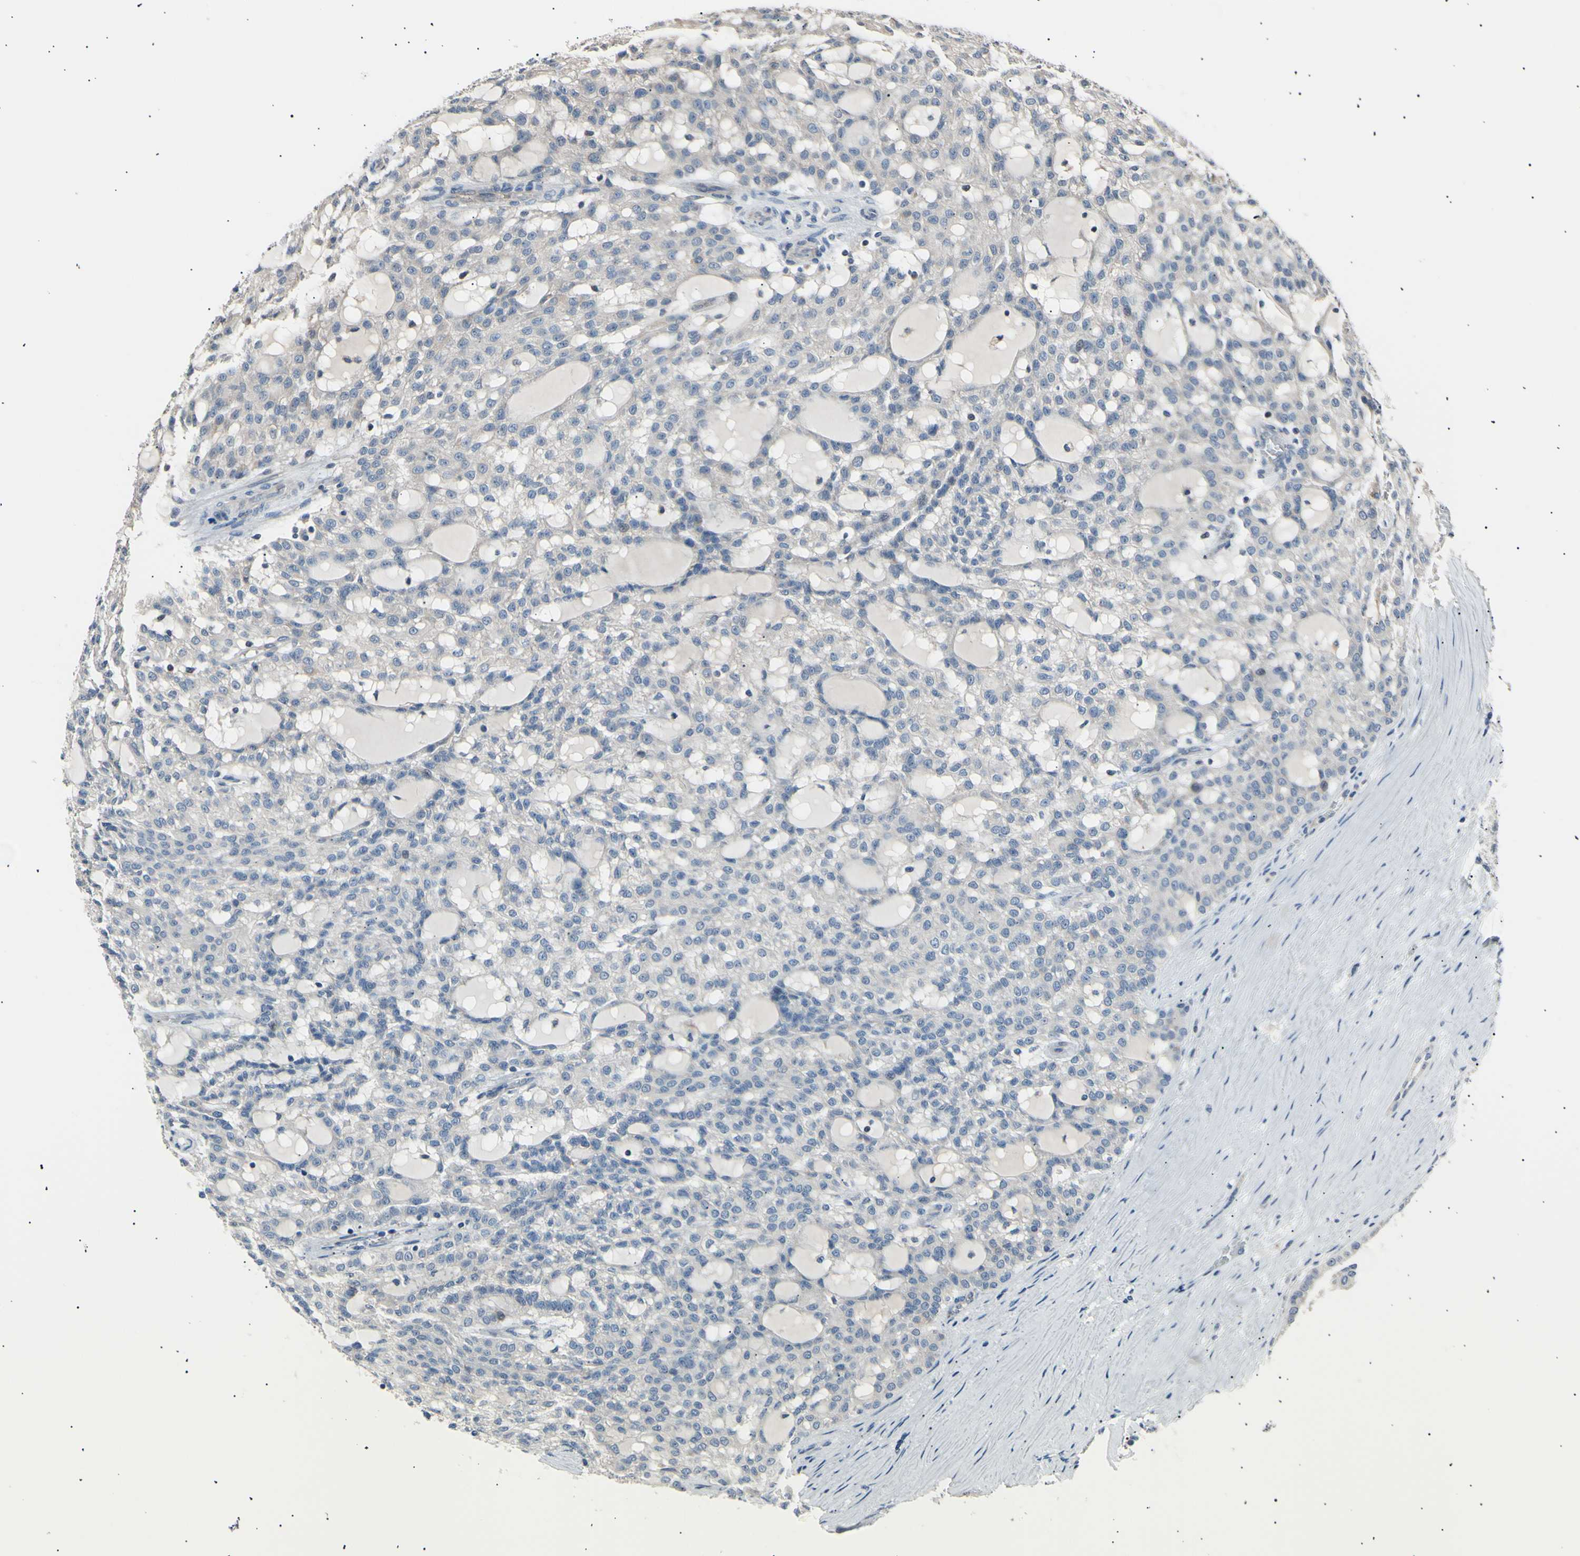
{"staining": {"intensity": "negative", "quantity": "none", "location": "none"}, "tissue": "renal cancer", "cell_type": "Tumor cells", "image_type": "cancer", "snomed": [{"axis": "morphology", "description": "Adenocarcinoma, NOS"}, {"axis": "topography", "description": "Kidney"}], "caption": "Photomicrograph shows no significant protein positivity in tumor cells of renal adenocarcinoma.", "gene": "ITGA6", "patient": {"sex": "male", "age": 63}}